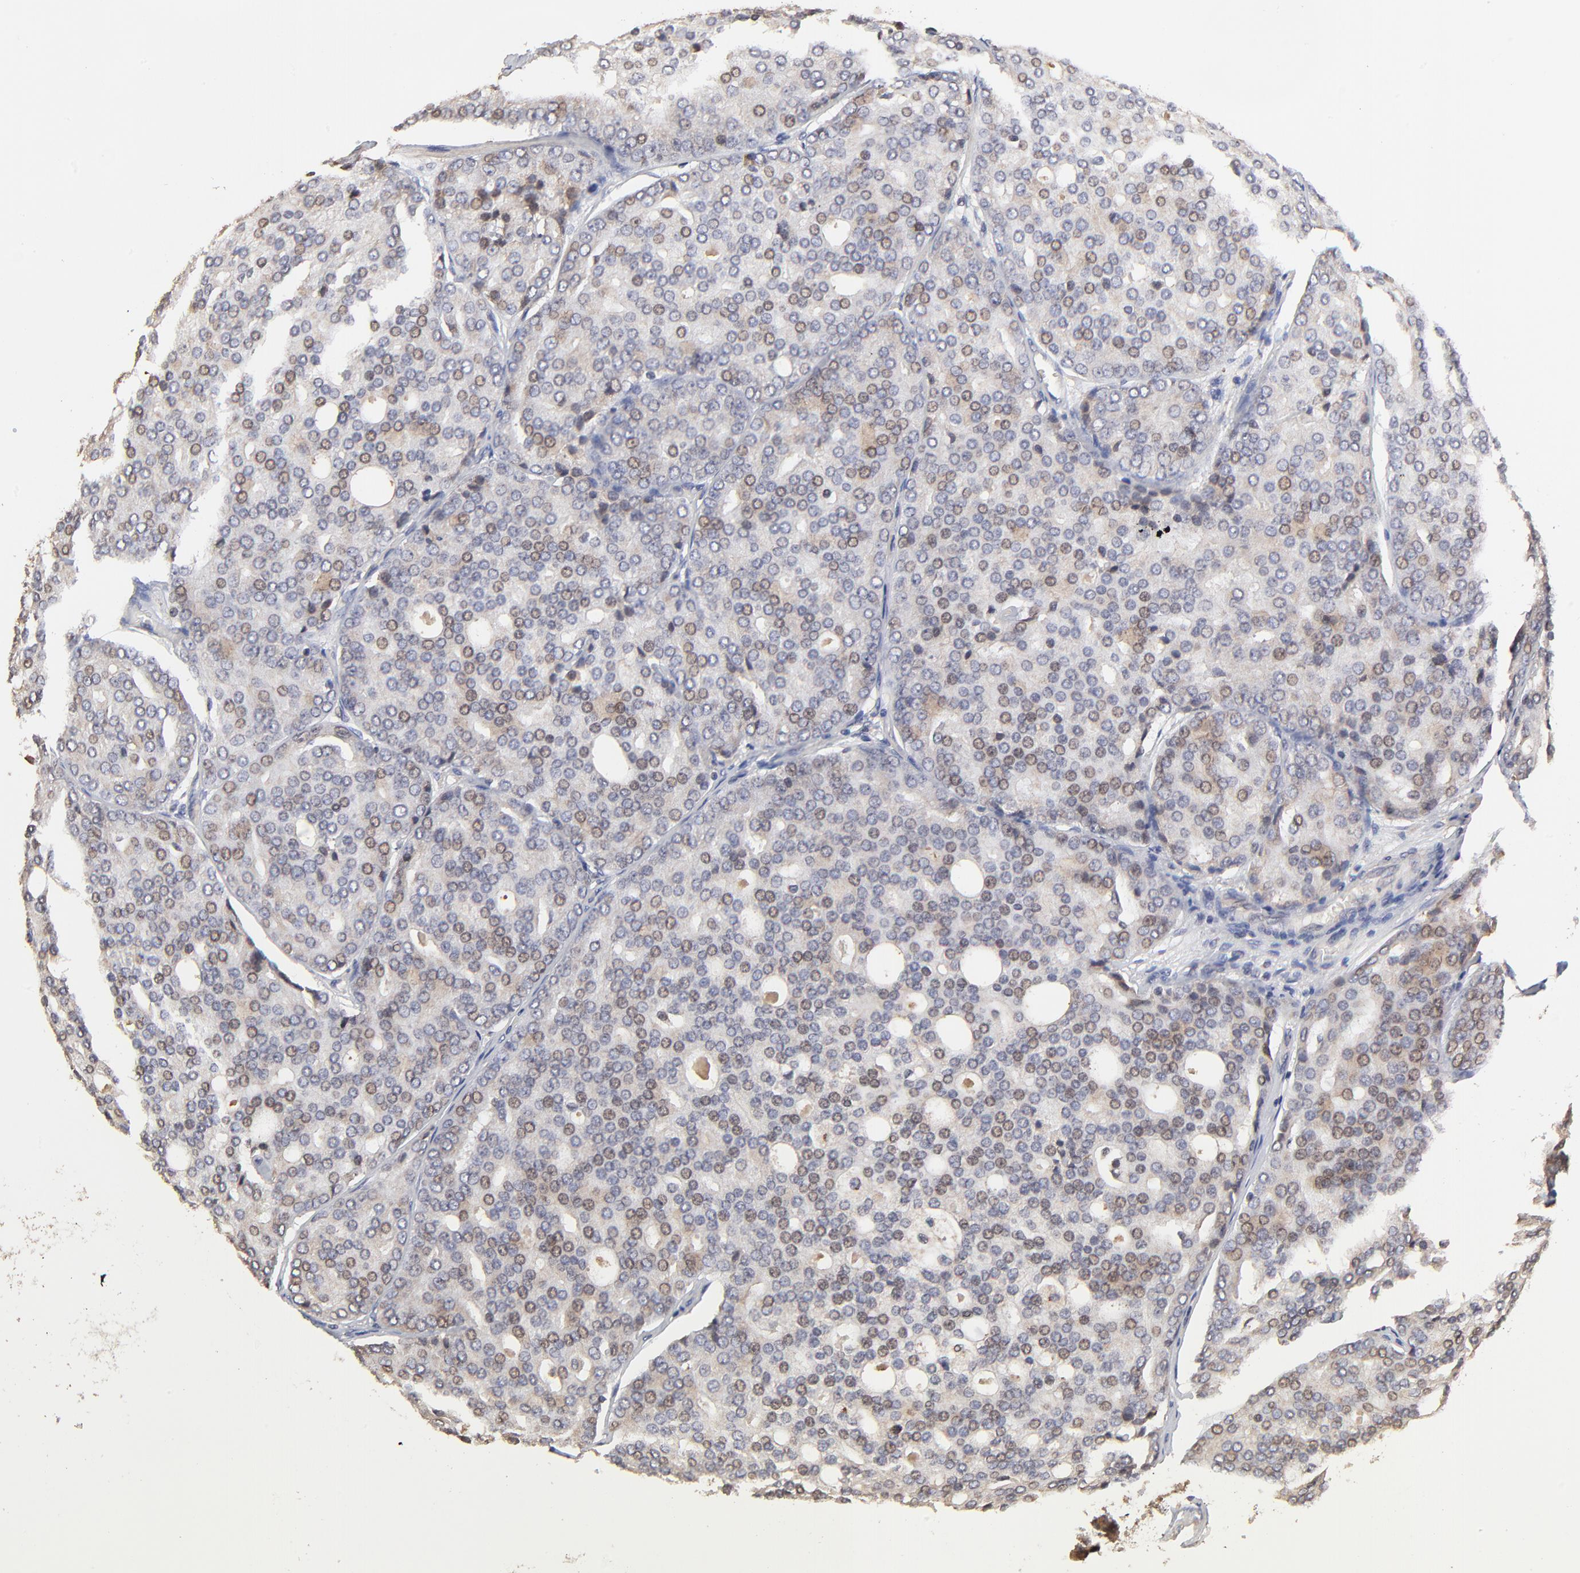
{"staining": {"intensity": "weak", "quantity": "25%-75%", "location": "cytoplasmic/membranous"}, "tissue": "prostate cancer", "cell_type": "Tumor cells", "image_type": "cancer", "snomed": [{"axis": "morphology", "description": "Adenocarcinoma, High grade"}, {"axis": "topography", "description": "Prostate"}], "caption": "This is a photomicrograph of immunohistochemistry staining of prostate cancer (adenocarcinoma (high-grade)), which shows weak expression in the cytoplasmic/membranous of tumor cells.", "gene": "ELP2", "patient": {"sex": "male", "age": 64}}